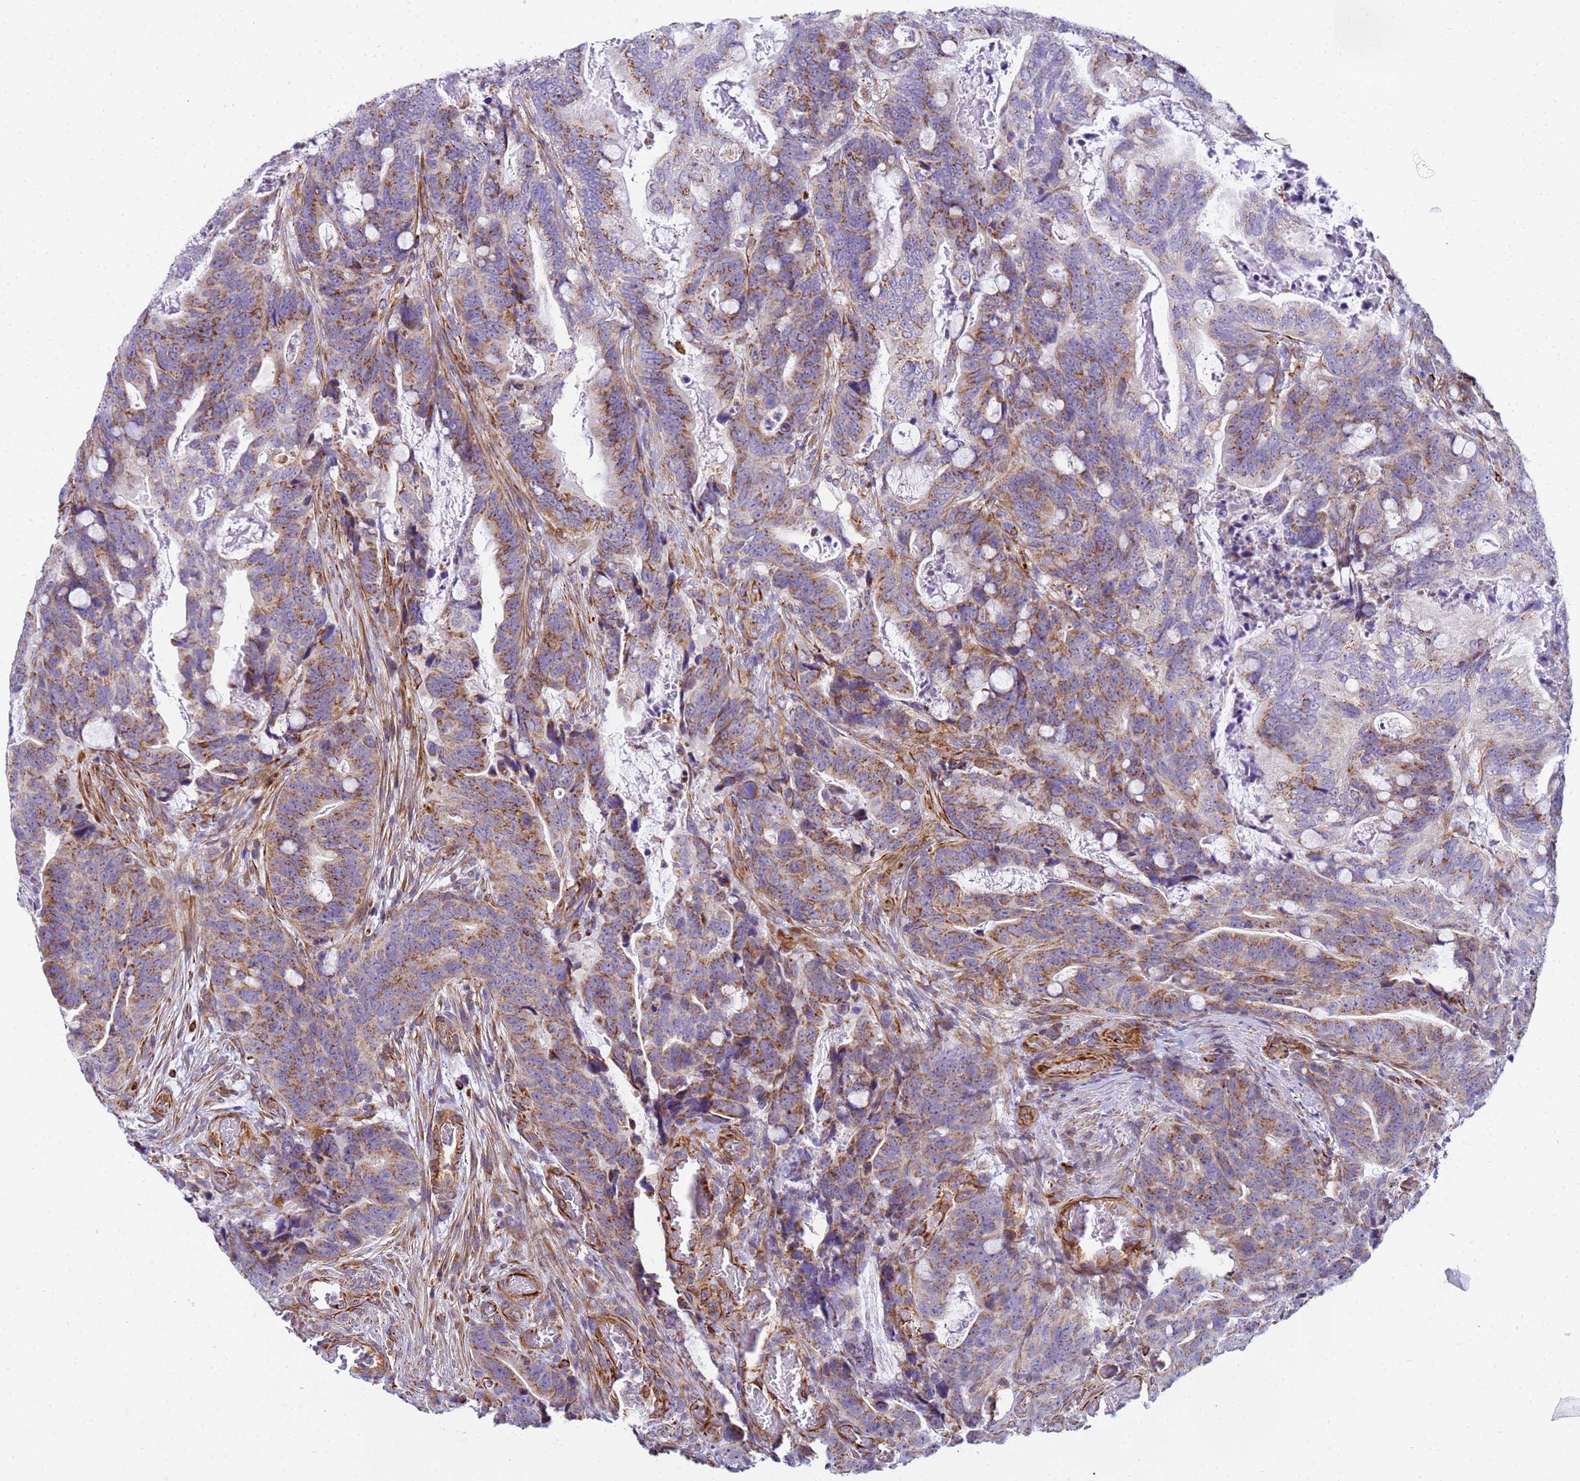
{"staining": {"intensity": "moderate", "quantity": ">75%", "location": "cytoplasmic/membranous"}, "tissue": "colorectal cancer", "cell_type": "Tumor cells", "image_type": "cancer", "snomed": [{"axis": "morphology", "description": "Adenocarcinoma, NOS"}, {"axis": "topography", "description": "Colon"}], "caption": "Immunohistochemical staining of human adenocarcinoma (colorectal) reveals moderate cytoplasmic/membranous protein positivity in about >75% of tumor cells.", "gene": "UBXN2B", "patient": {"sex": "female", "age": 82}}